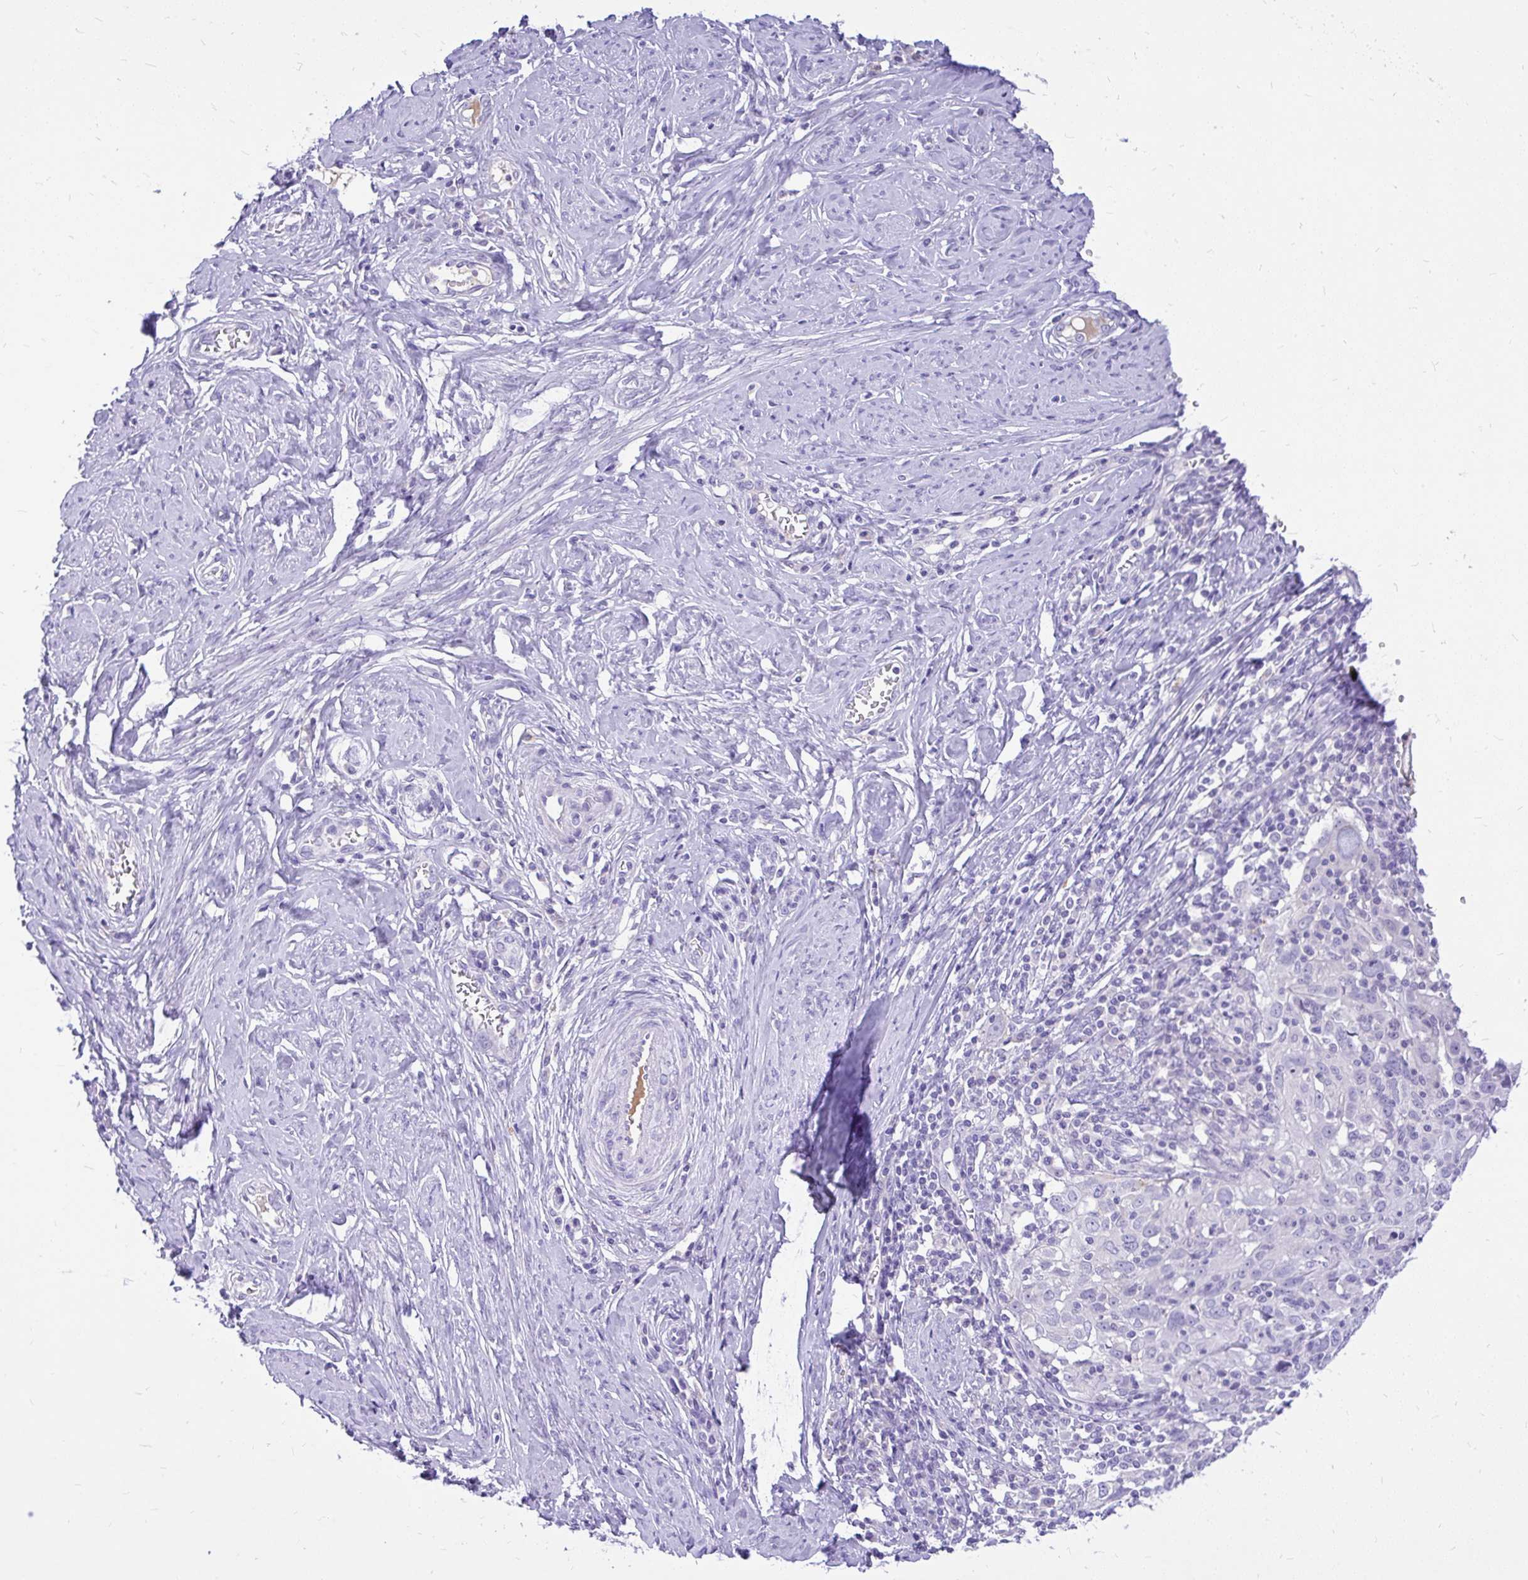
{"staining": {"intensity": "negative", "quantity": "none", "location": "none"}, "tissue": "cervical cancer", "cell_type": "Tumor cells", "image_type": "cancer", "snomed": [{"axis": "morphology", "description": "Normal tissue, NOS"}, {"axis": "morphology", "description": "Squamous cell carcinoma, NOS"}, {"axis": "topography", "description": "Cervix"}], "caption": "Tumor cells show no significant protein staining in cervical cancer. (Immunohistochemistry, brightfield microscopy, high magnification).", "gene": "MAP1LC3A", "patient": {"sex": "female", "age": 31}}